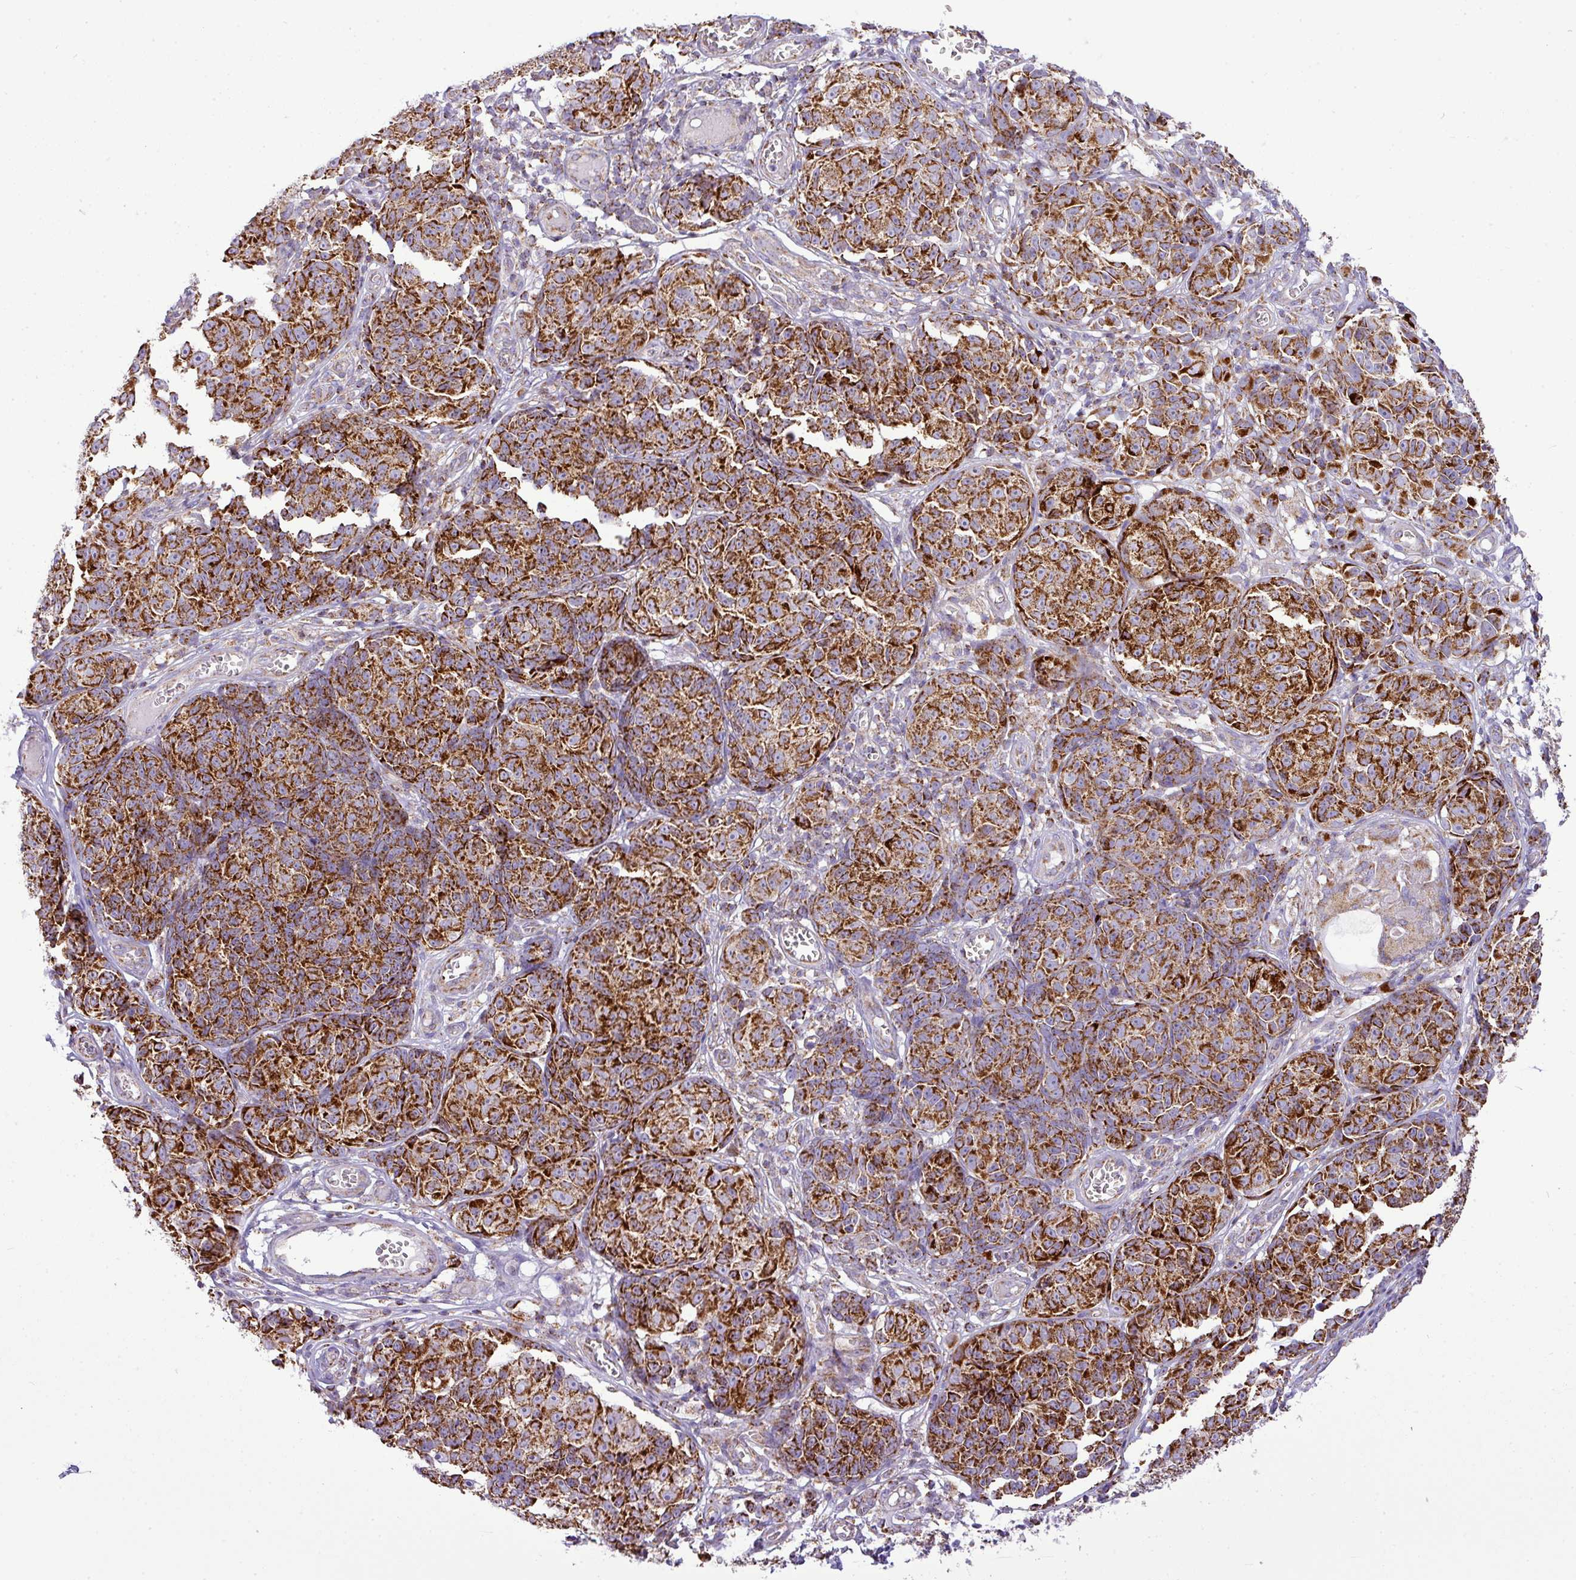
{"staining": {"intensity": "strong", "quantity": ">75%", "location": "cytoplasmic/membranous"}, "tissue": "melanoma", "cell_type": "Tumor cells", "image_type": "cancer", "snomed": [{"axis": "morphology", "description": "Malignant melanoma, NOS"}, {"axis": "topography", "description": "Skin"}], "caption": "Malignant melanoma tissue exhibits strong cytoplasmic/membranous expression in about >75% of tumor cells, visualized by immunohistochemistry.", "gene": "ZNF81", "patient": {"sex": "male", "age": 73}}